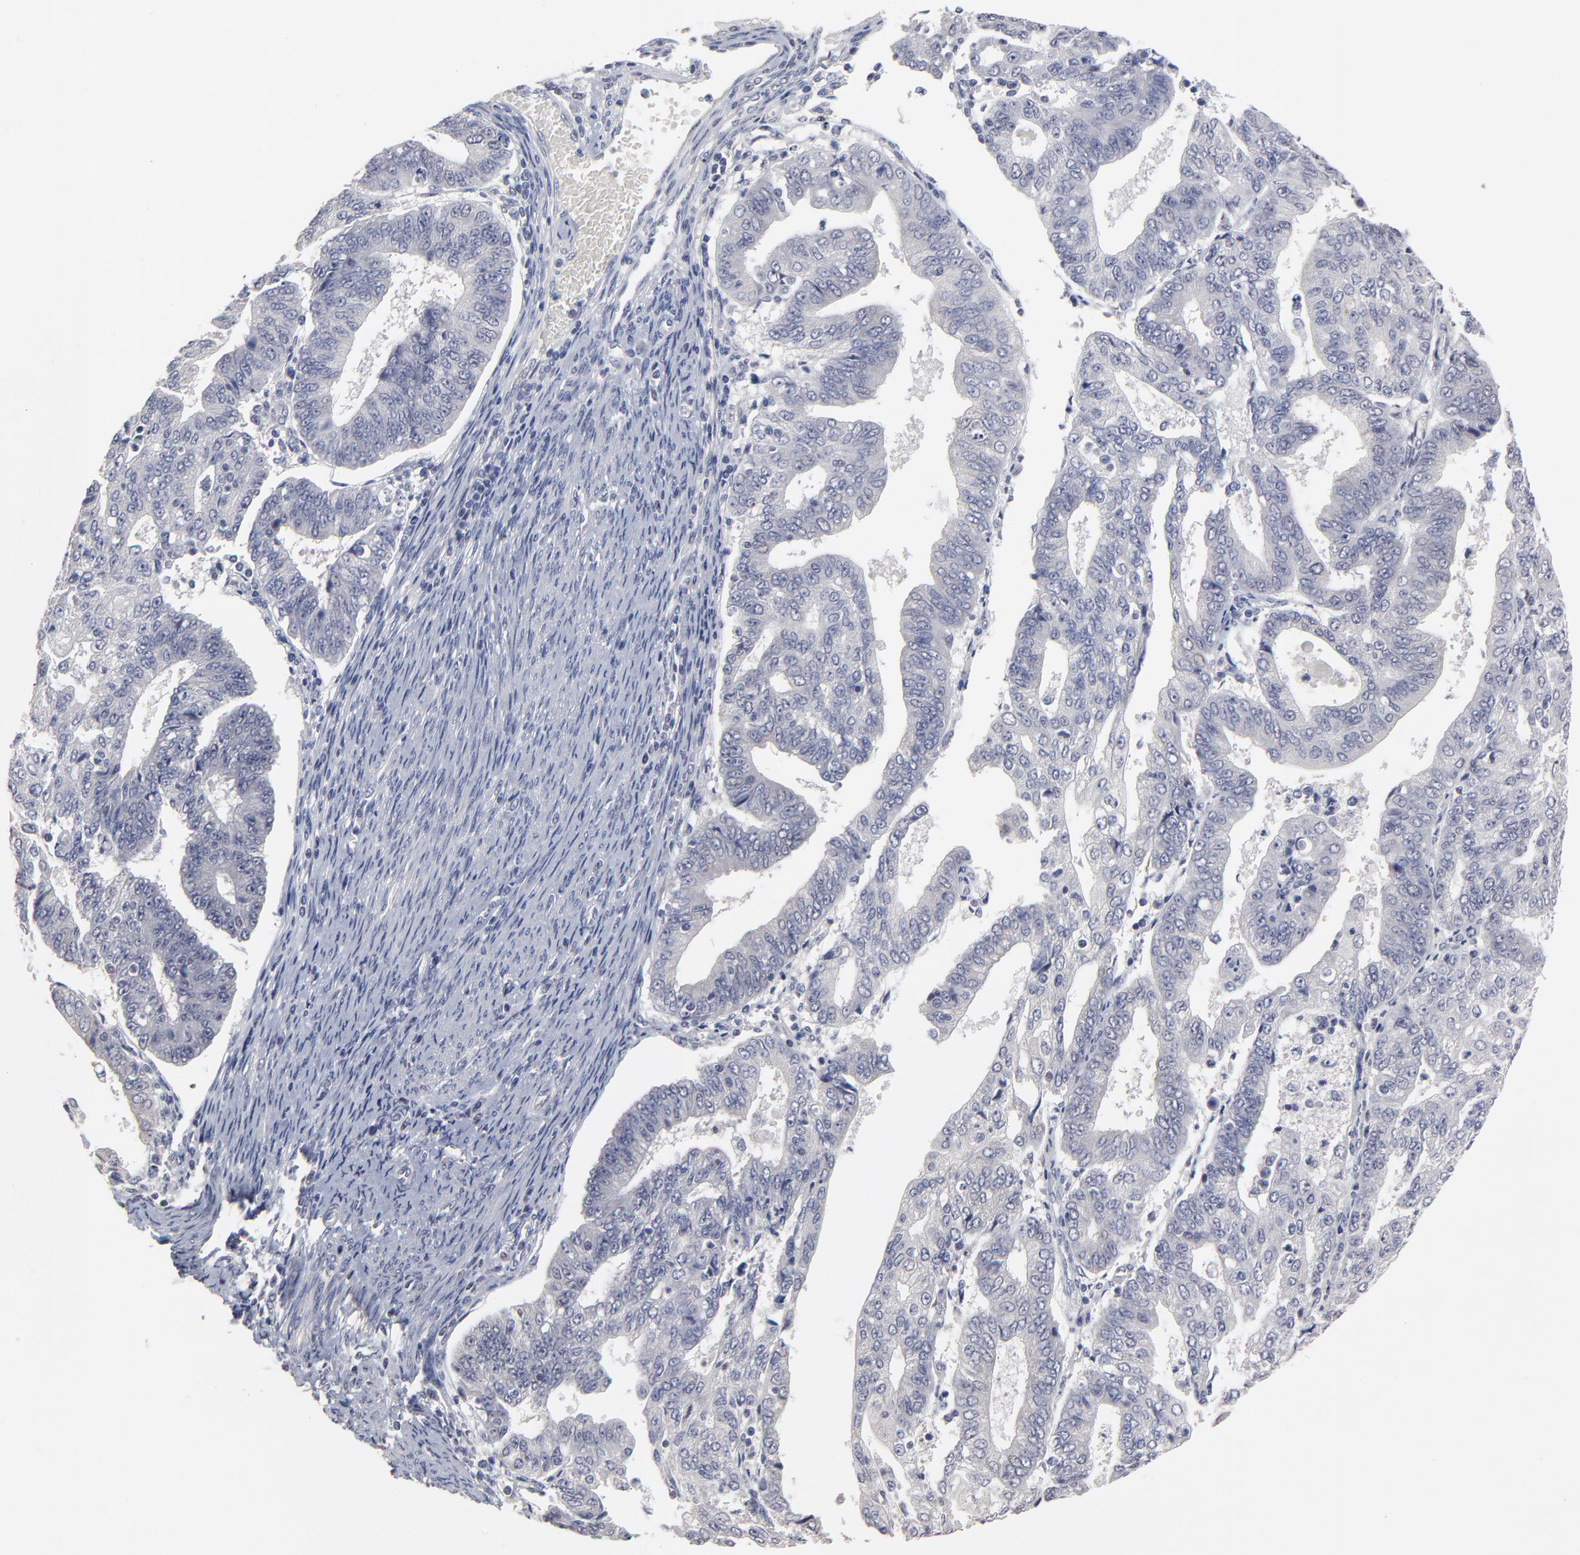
{"staining": {"intensity": "negative", "quantity": "none", "location": "none"}, "tissue": "endometrial cancer", "cell_type": "Tumor cells", "image_type": "cancer", "snomed": [{"axis": "morphology", "description": "Adenocarcinoma, NOS"}, {"axis": "topography", "description": "Endometrium"}], "caption": "Immunohistochemistry (IHC) of human endometrial cancer (adenocarcinoma) exhibits no staining in tumor cells.", "gene": "MAGEA10", "patient": {"sex": "female", "age": 56}}